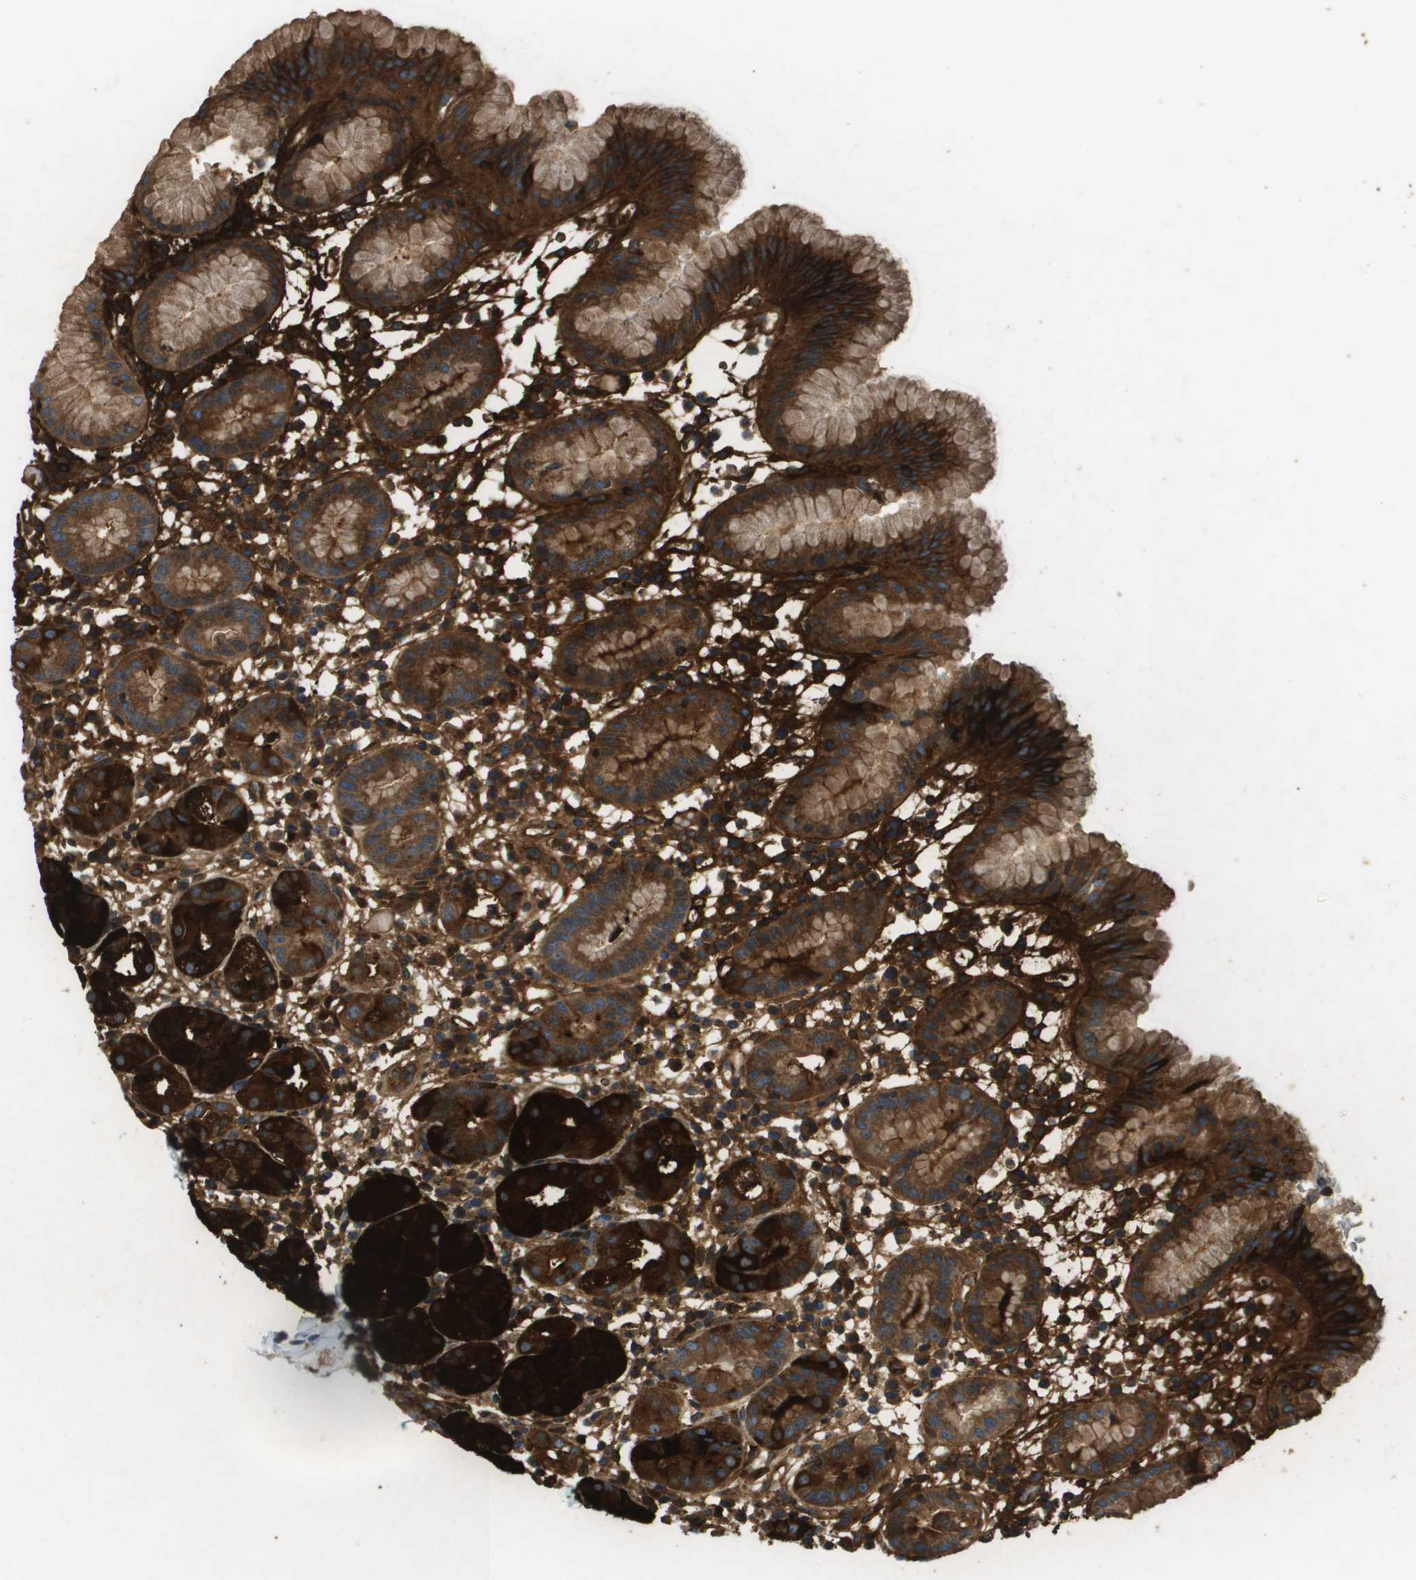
{"staining": {"intensity": "strong", "quantity": ">75%", "location": "cytoplasmic/membranous"}, "tissue": "stomach", "cell_type": "Glandular cells", "image_type": "normal", "snomed": [{"axis": "morphology", "description": "Normal tissue, NOS"}, {"axis": "topography", "description": "Stomach"}, {"axis": "topography", "description": "Stomach, lower"}], "caption": "Protein expression analysis of normal stomach demonstrates strong cytoplasmic/membranous expression in about >75% of glandular cells. The protein is stained brown, and the nuclei are stained in blue (DAB IHC with brightfield microscopy, high magnification).", "gene": "SAMSN1", "patient": {"sex": "female", "age": 75}}